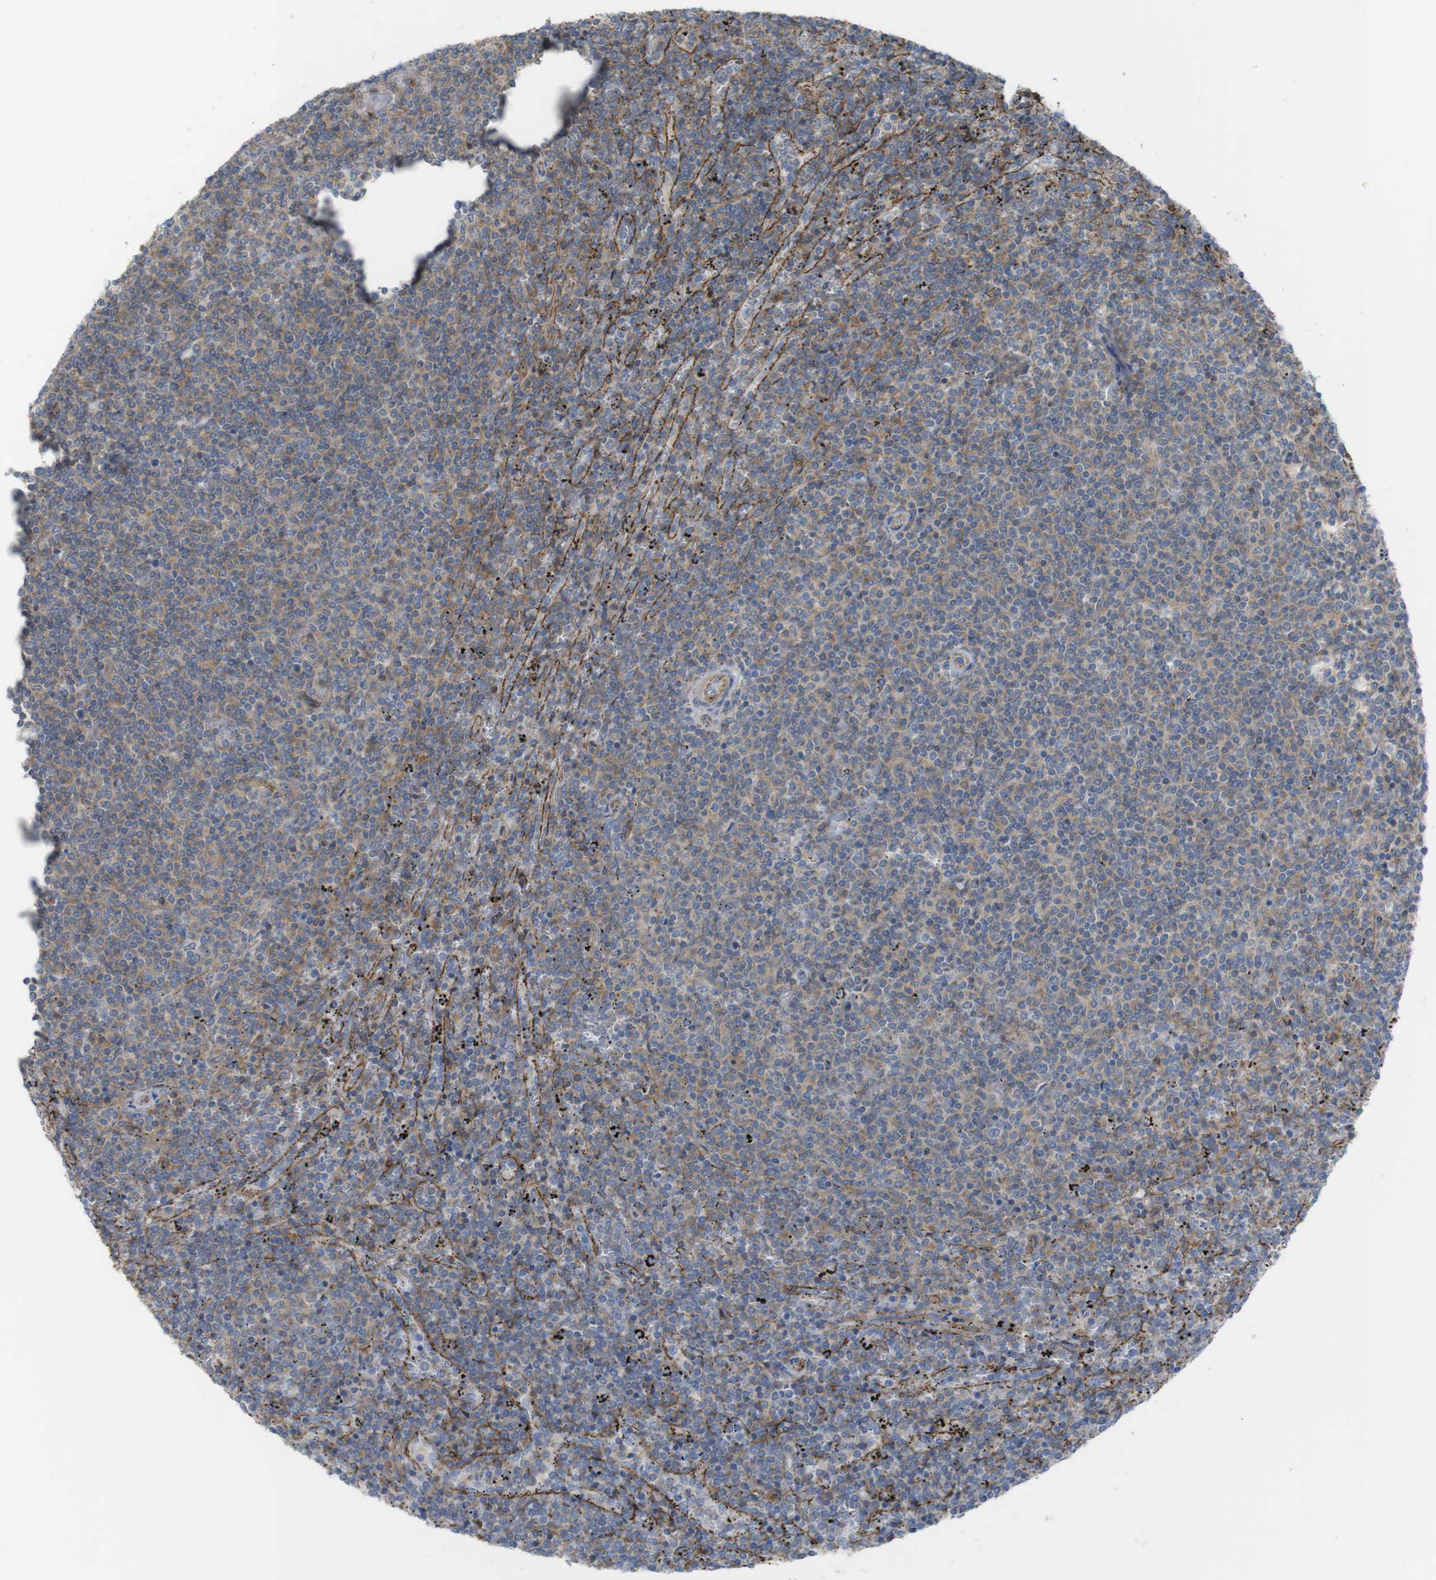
{"staining": {"intensity": "moderate", "quantity": "25%-75%", "location": "cytoplasmic/membranous"}, "tissue": "lymphoma", "cell_type": "Tumor cells", "image_type": "cancer", "snomed": [{"axis": "morphology", "description": "Malignant lymphoma, non-Hodgkin's type, Low grade"}, {"axis": "topography", "description": "Spleen"}], "caption": "IHC staining of lymphoma, which shows medium levels of moderate cytoplasmic/membranous positivity in approximately 25%-75% of tumor cells indicating moderate cytoplasmic/membranous protein expression. The staining was performed using DAB (3,3'-diaminobenzidine) (brown) for protein detection and nuclei were counterstained in hematoxylin (blue).", "gene": "PREX2", "patient": {"sex": "female", "age": 50}}